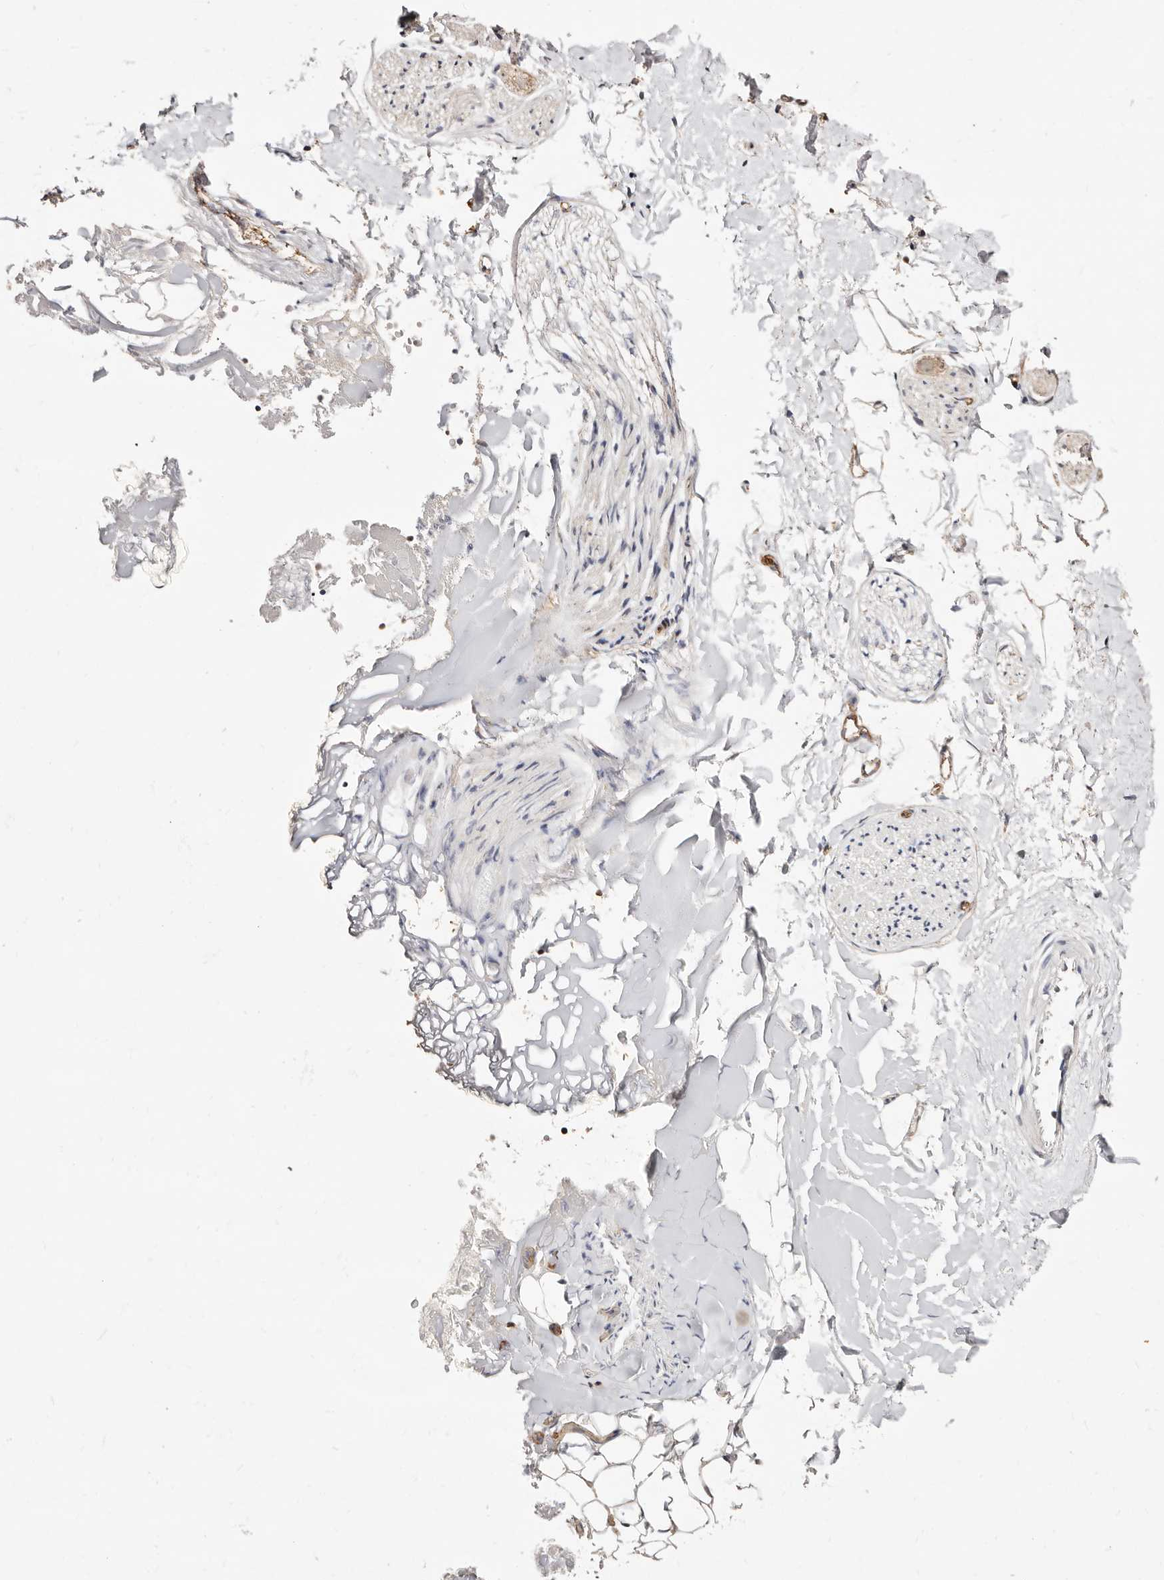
{"staining": {"intensity": "moderate", "quantity": ">75%", "location": "cytoplasmic/membranous"}, "tissue": "adipose tissue", "cell_type": "Adipocytes", "image_type": "normal", "snomed": [{"axis": "morphology", "description": "Normal tissue, NOS"}, {"axis": "morphology", "description": "Adenocarcinoma, NOS"}, {"axis": "topography", "description": "Smooth muscle"}, {"axis": "topography", "description": "Colon"}], "caption": "The immunohistochemical stain labels moderate cytoplasmic/membranous expression in adipocytes of benign adipose tissue. The protein is shown in brown color, while the nuclei are stained blue.", "gene": "STAT5A", "patient": {"sex": "male", "age": 14}}